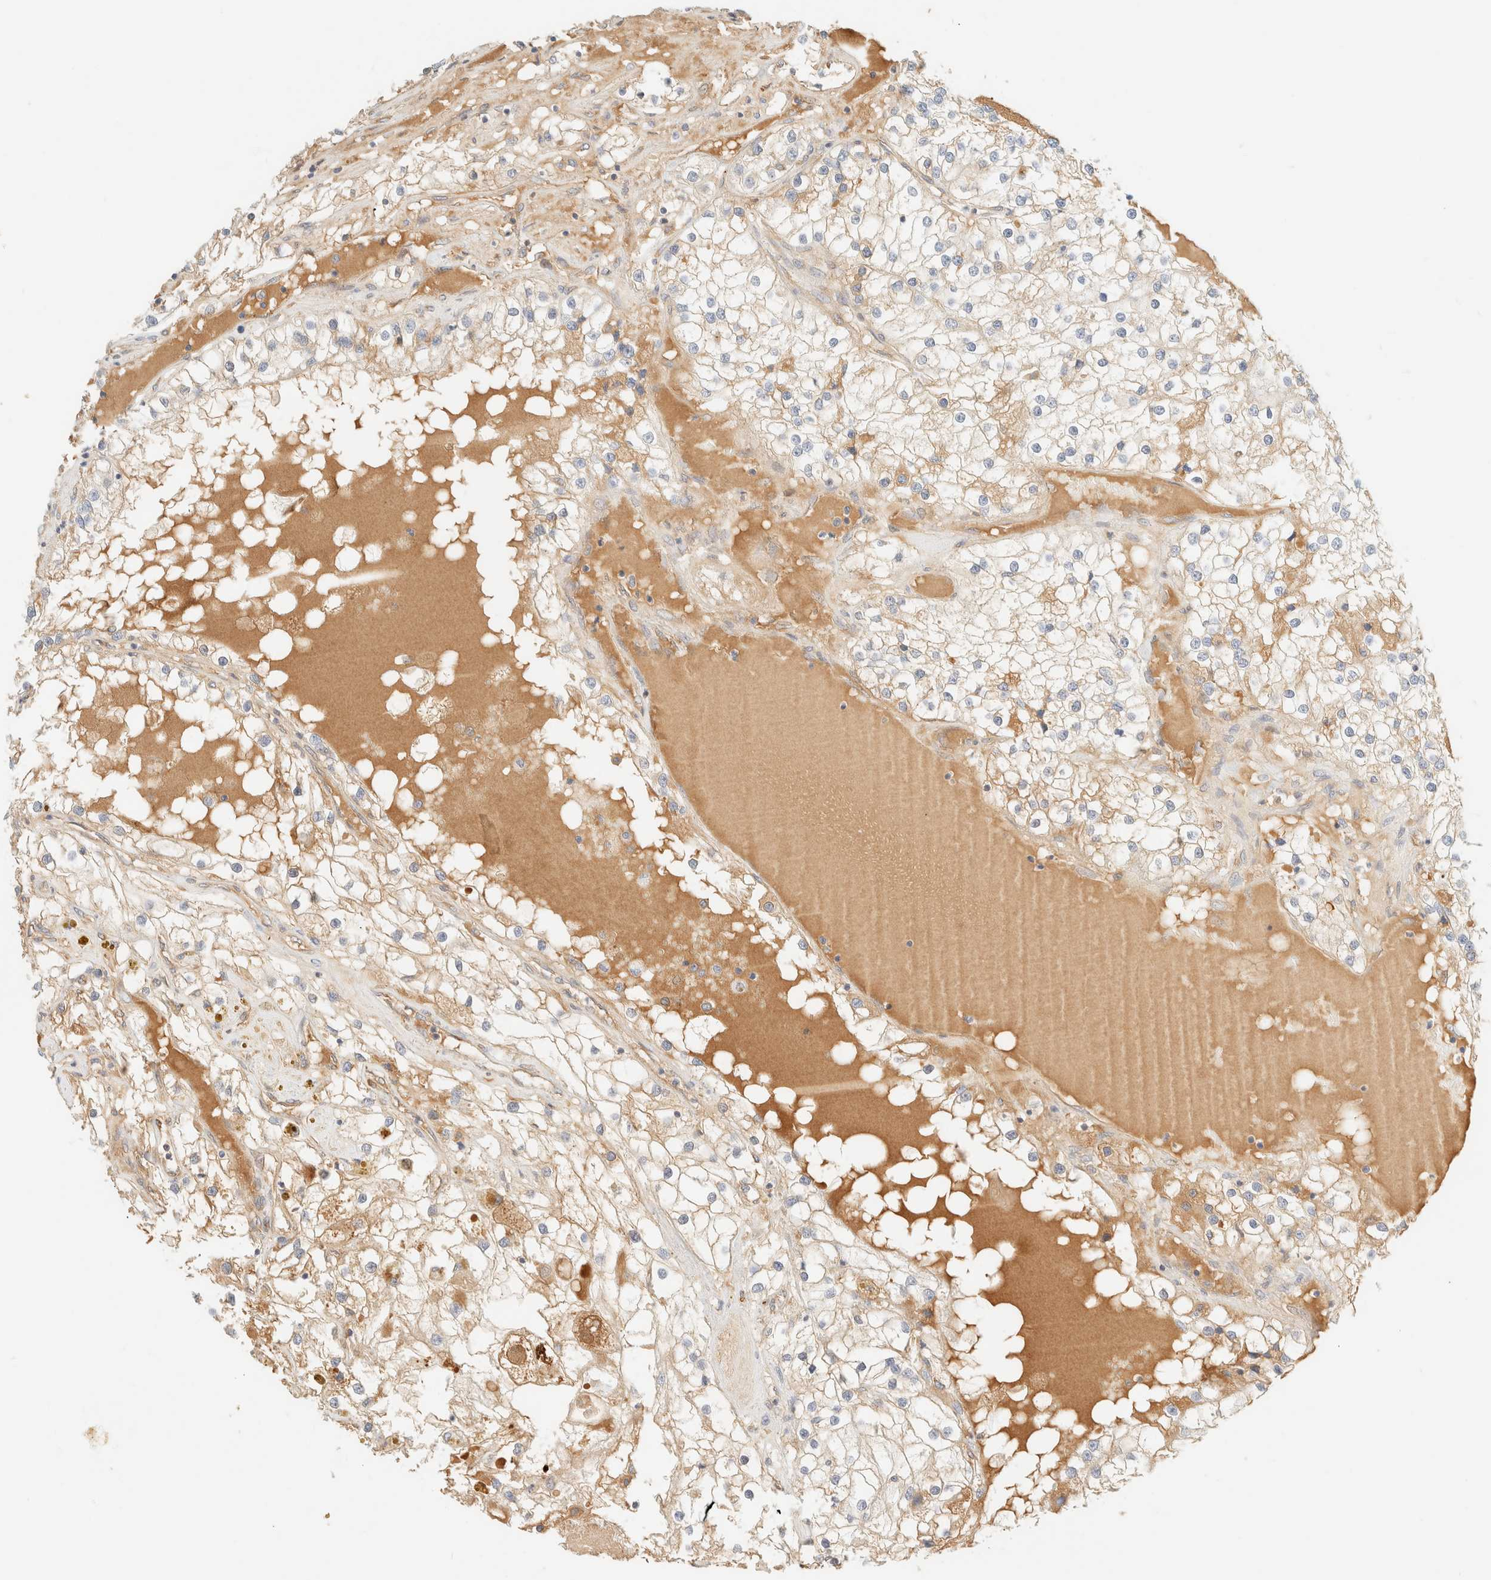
{"staining": {"intensity": "weak", "quantity": ">75%", "location": "cytoplasmic/membranous"}, "tissue": "renal cancer", "cell_type": "Tumor cells", "image_type": "cancer", "snomed": [{"axis": "morphology", "description": "Adenocarcinoma, NOS"}, {"axis": "topography", "description": "Kidney"}], "caption": "Immunohistochemical staining of human renal adenocarcinoma demonstrates weak cytoplasmic/membranous protein positivity in about >75% of tumor cells.", "gene": "FHOD1", "patient": {"sex": "male", "age": 68}}